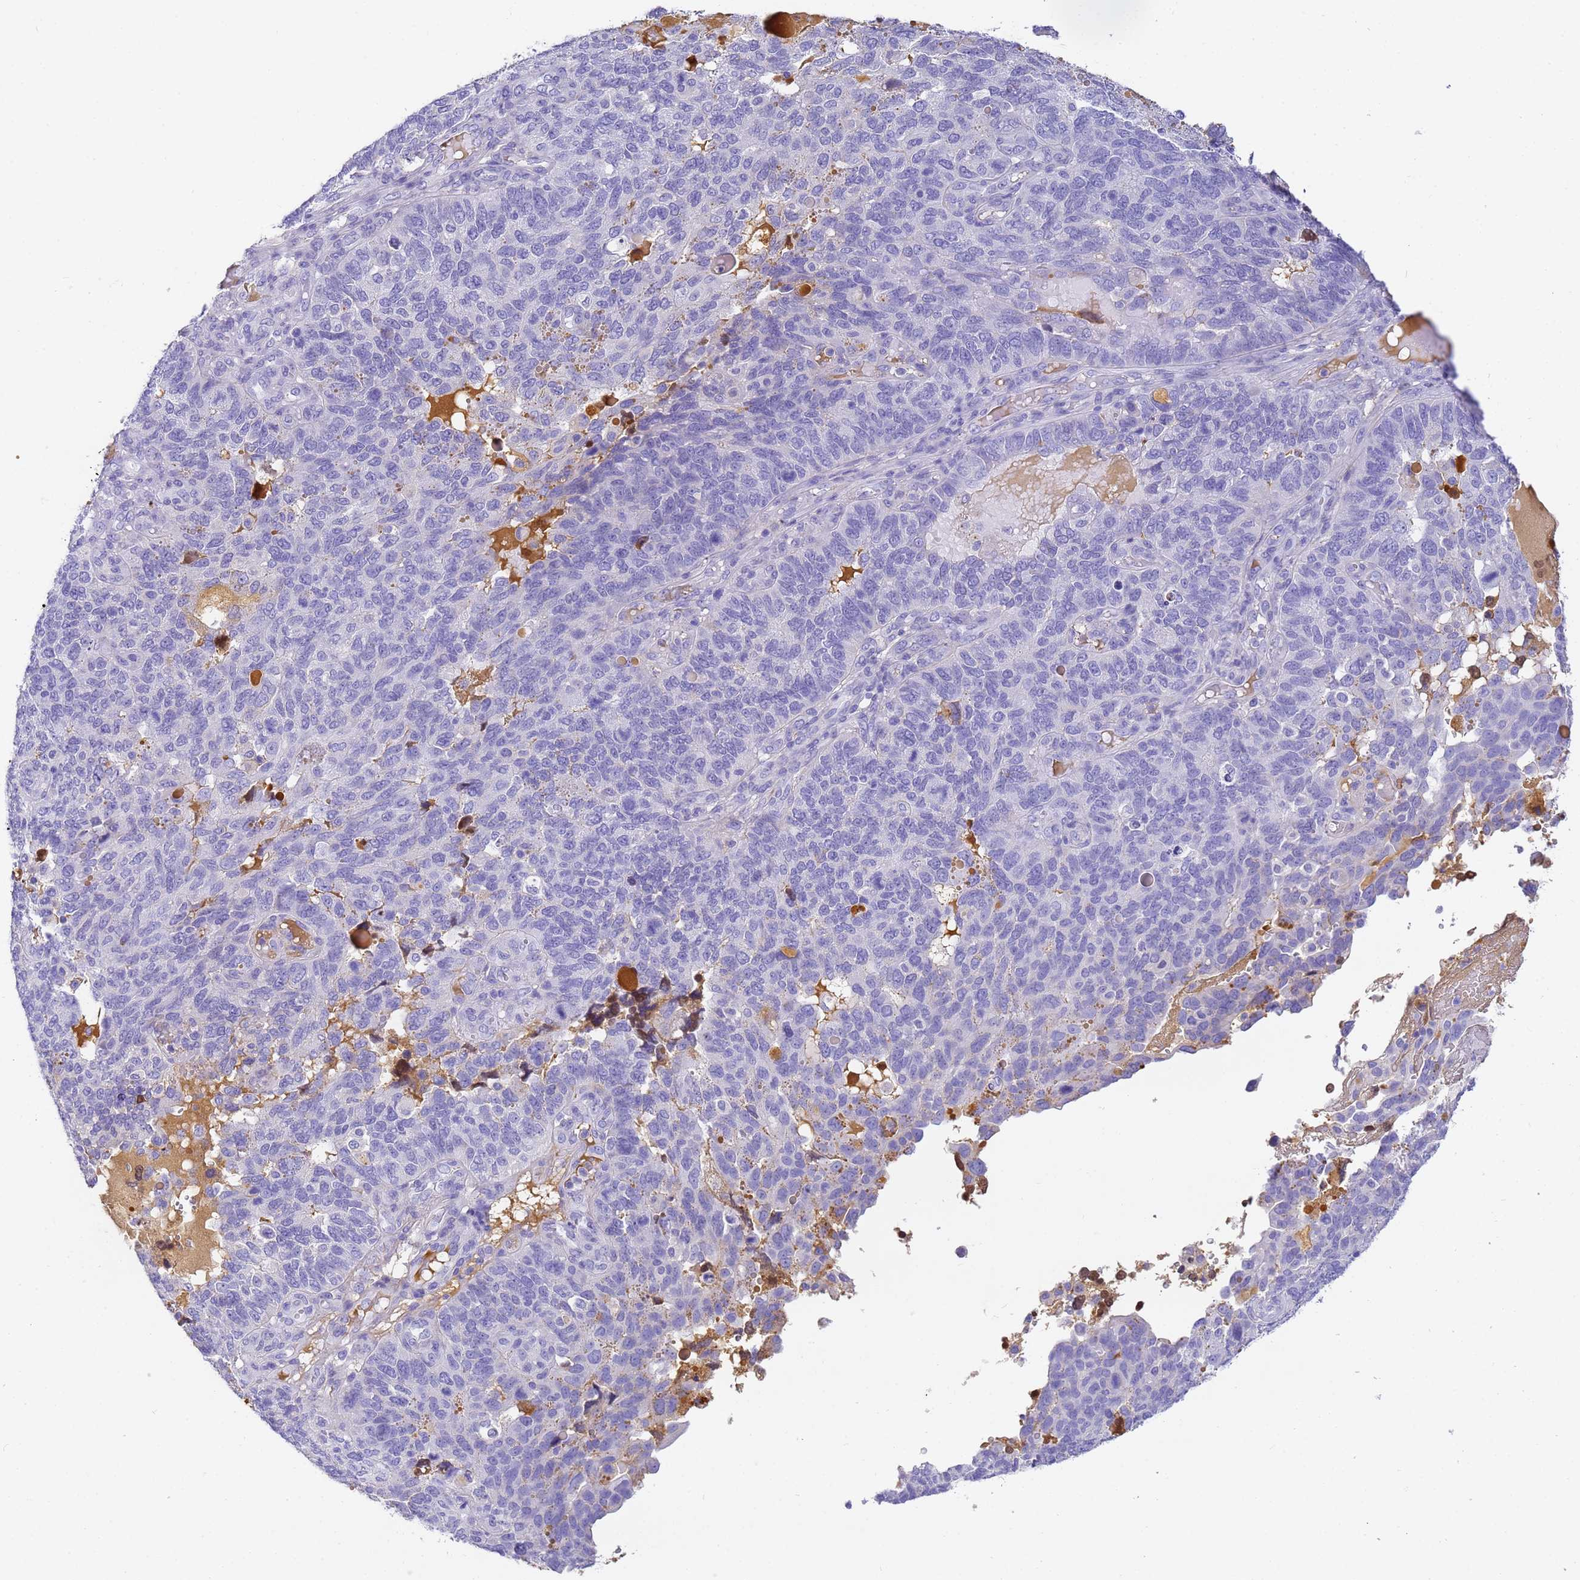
{"staining": {"intensity": "negative", "quantity": "none", "location": "none"}, "tissue": "endometrial cancer", "cell_type": "Tumor cells", "image_type": "cancer", "snomed": [{"axis": "morphology", "description": "Adenocarcinoma, NOS"}, {"axis": "topography", "description": "Endometrium"}], "caption": "High power microscopy micrograph of an immunohistochemistry image of endometrial cancer (adenocarcinoma), revealing no significant positivity in tumor cells.", "gene": "CFHR2", "patient": {"sex": "female", "age": 66}}